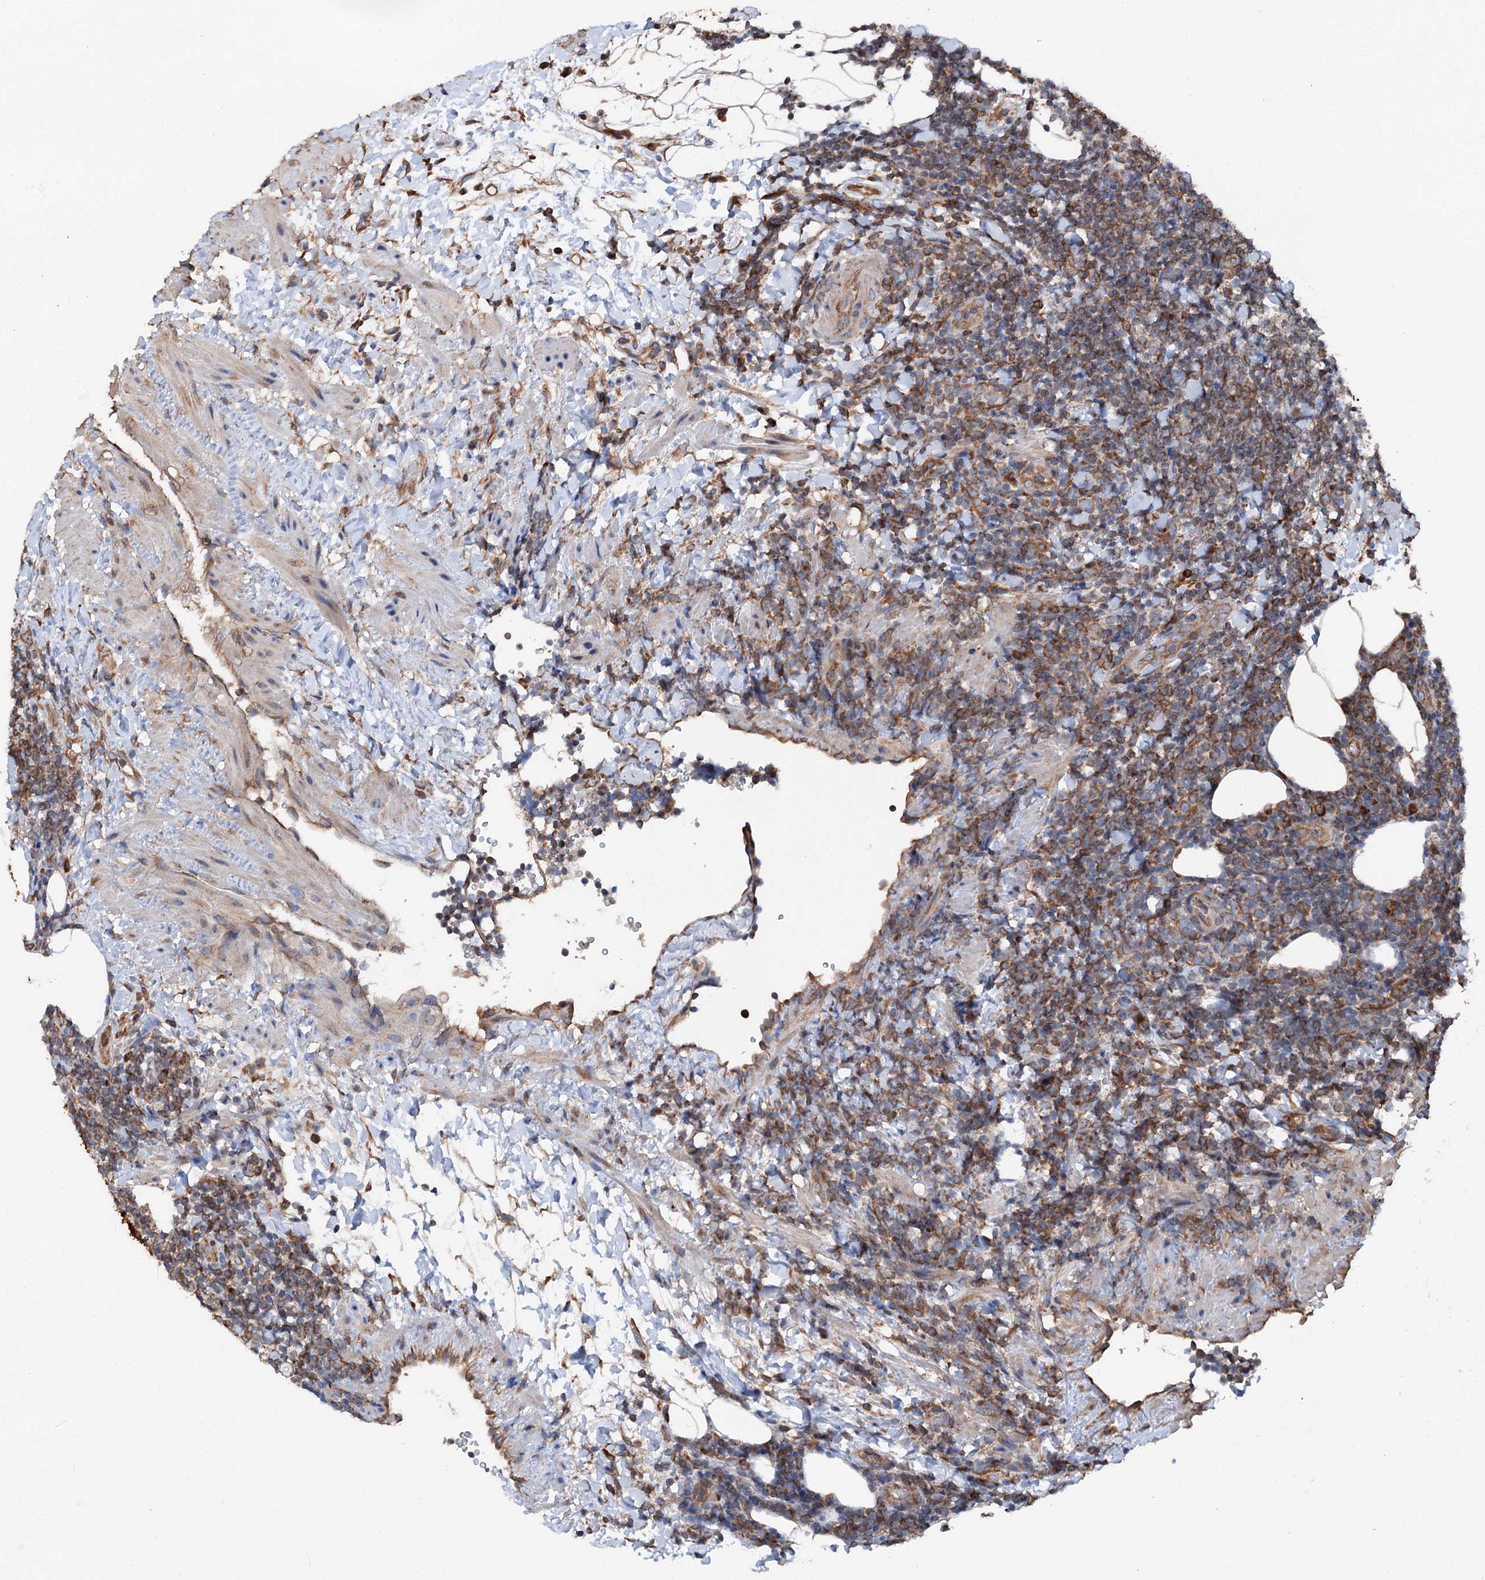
{"staining": {"intensity": "weak", "quantity": "25%-75%", "location": "cytoplasmic/membranous"}, "tissue": "lymphoma", "cell_type": "Tumor cells", "image_type": "cancer", "snomed": [{"axis": "morphology", "description": "Malignant lymphoma, non-Hodgkin's type, Low grade"}, {"axis": "topography", "description": "Lymph node"}], "caption": "Immunohistochemical staining of human lymphoma displays low levels of weak cytoplasmic/membranous expression in about 25%-75% of tumor cells.", "gene": "ERP29", "patient": {"sex": "male", "age": 66}}